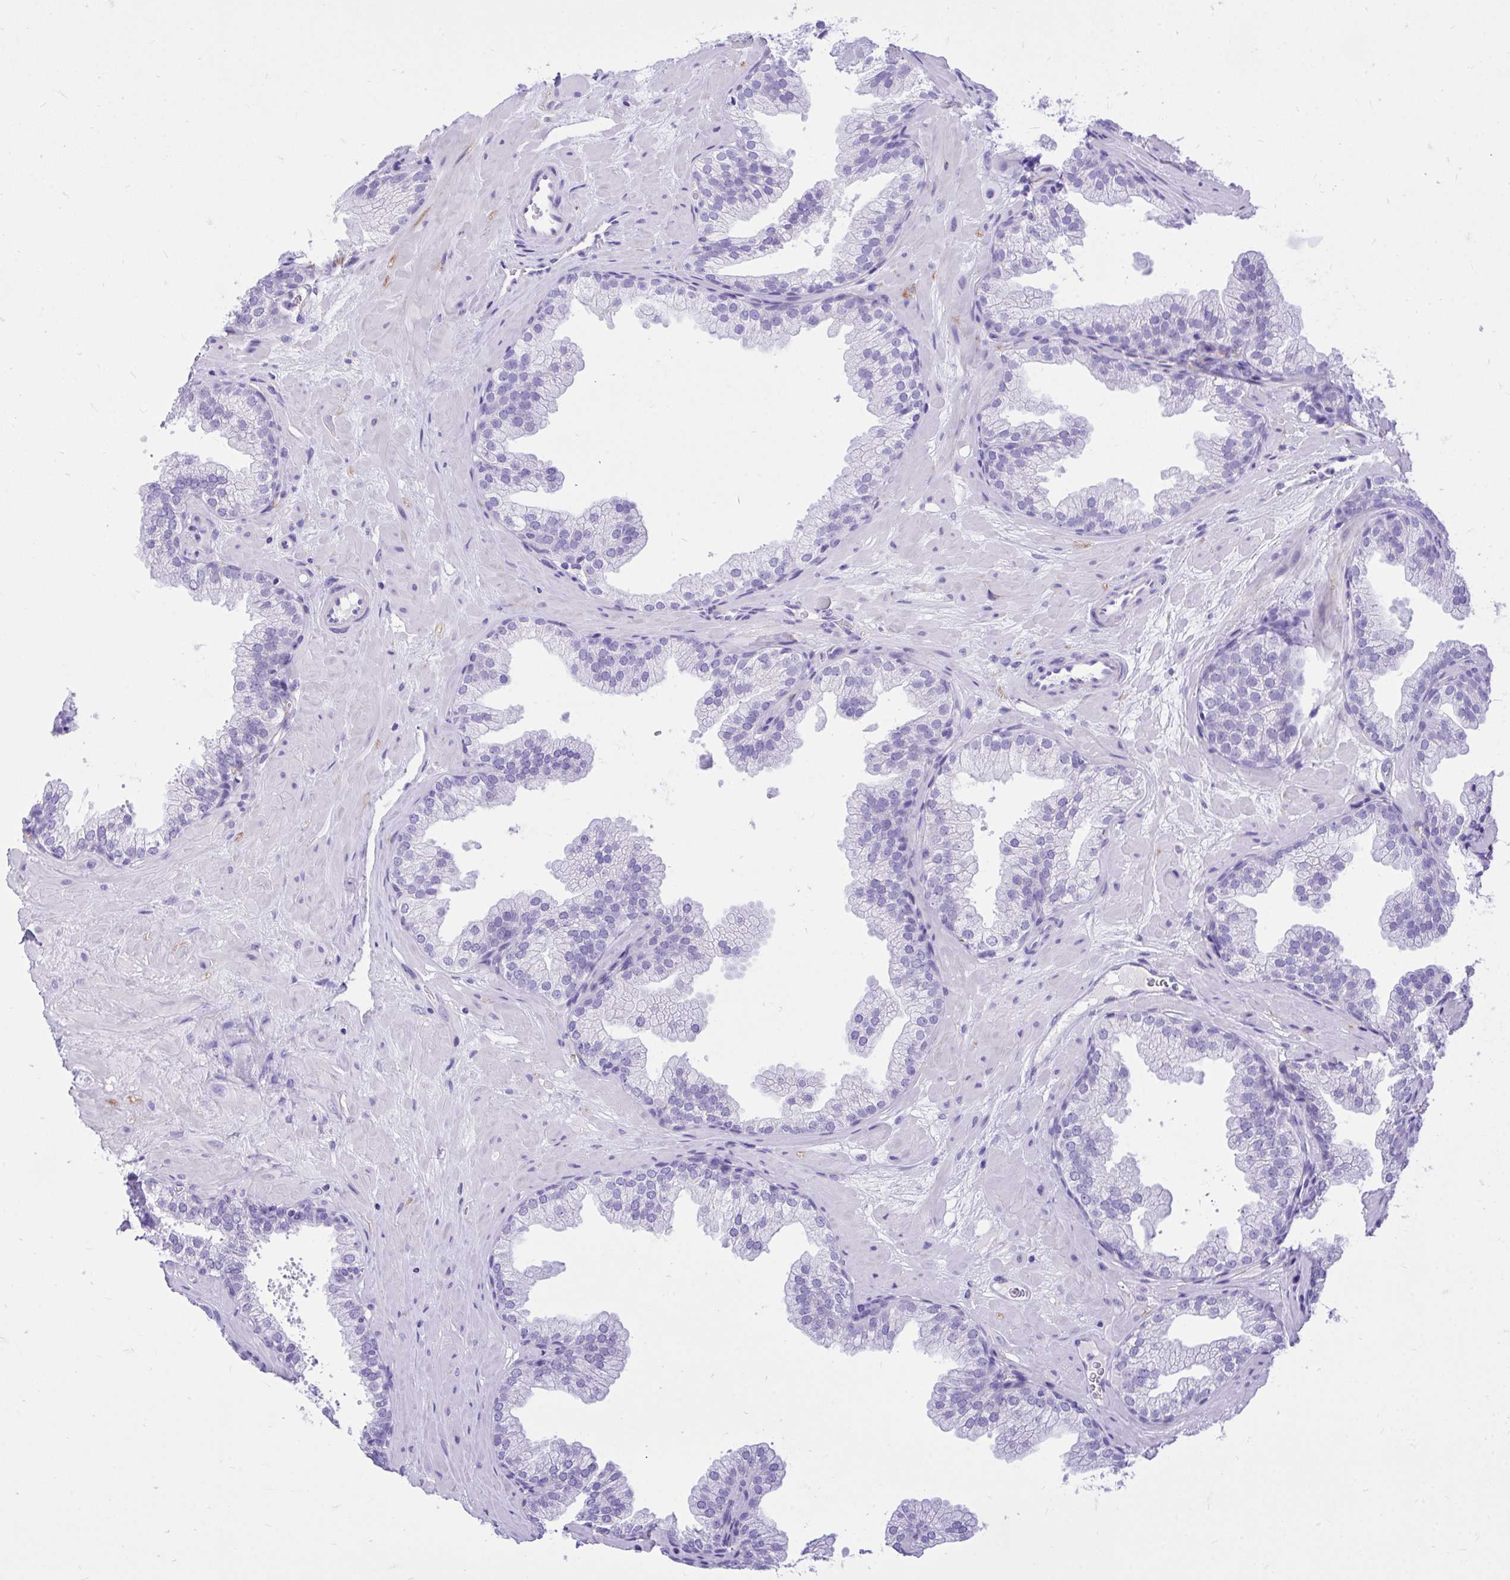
{"staining": {"intensity": "negative", "quantity": "none", "location": "none"}, "tissue": "prostate", "cell_type": "Glandular cells", "image_type": "normal", "snomed": [{"axis": "morphology", "description": "Normal tissue, NOS"}, {"axis": "topography", "description": "Prostate"}], "caption": "This is a photomicrograph of immunohistochemistry (IHC) staining of unremarkable prostate, which shows no positivity in glandular cells.", "gene": "MON1A", "patient": {"sex": "male", "age": 37}}